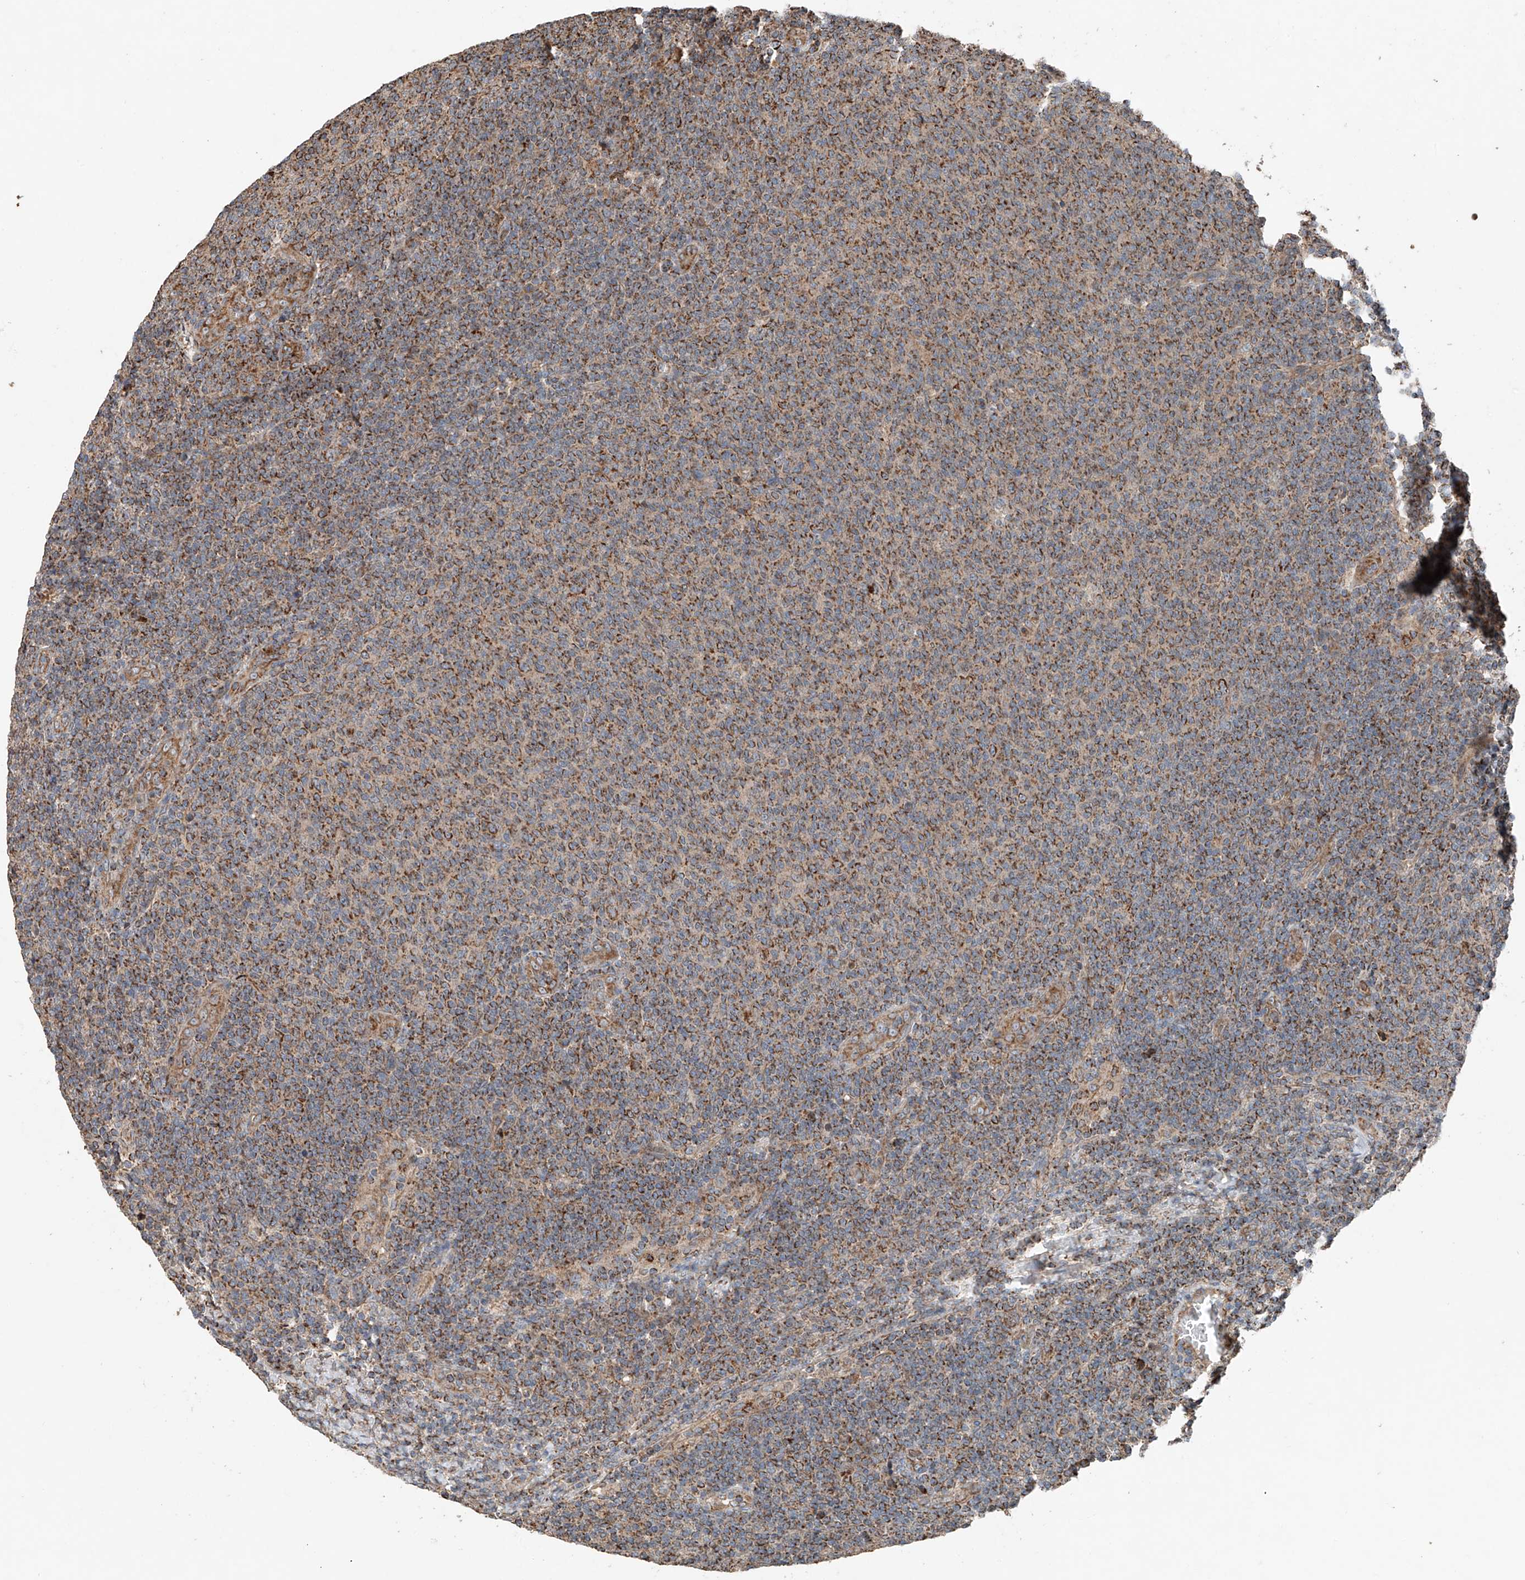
{"staining": {"intensity": "strong", "quantity": "25%-75%", "location": "cytoplasmic/membranous"}, "tissue": "lymphoma", "cell_type": "Tumor cells", "image_type": "cancer", "snomed": [{"axis": "morphology", "description": "Malignant lymphoma, non-Hodgkin's type, Low grade"}, {"axis": "topography", "description": "Lymph node"}], "caption": "The photomicrograph exhibits staining of malignant lymphoma, non-Hodgkin's type (low-grade), revealing strong cytoplasmic/membranous protein expression (brown color) within tumor cells.", "gene": "AP4B1", "patient": {"sex": "male", "age": 66}}